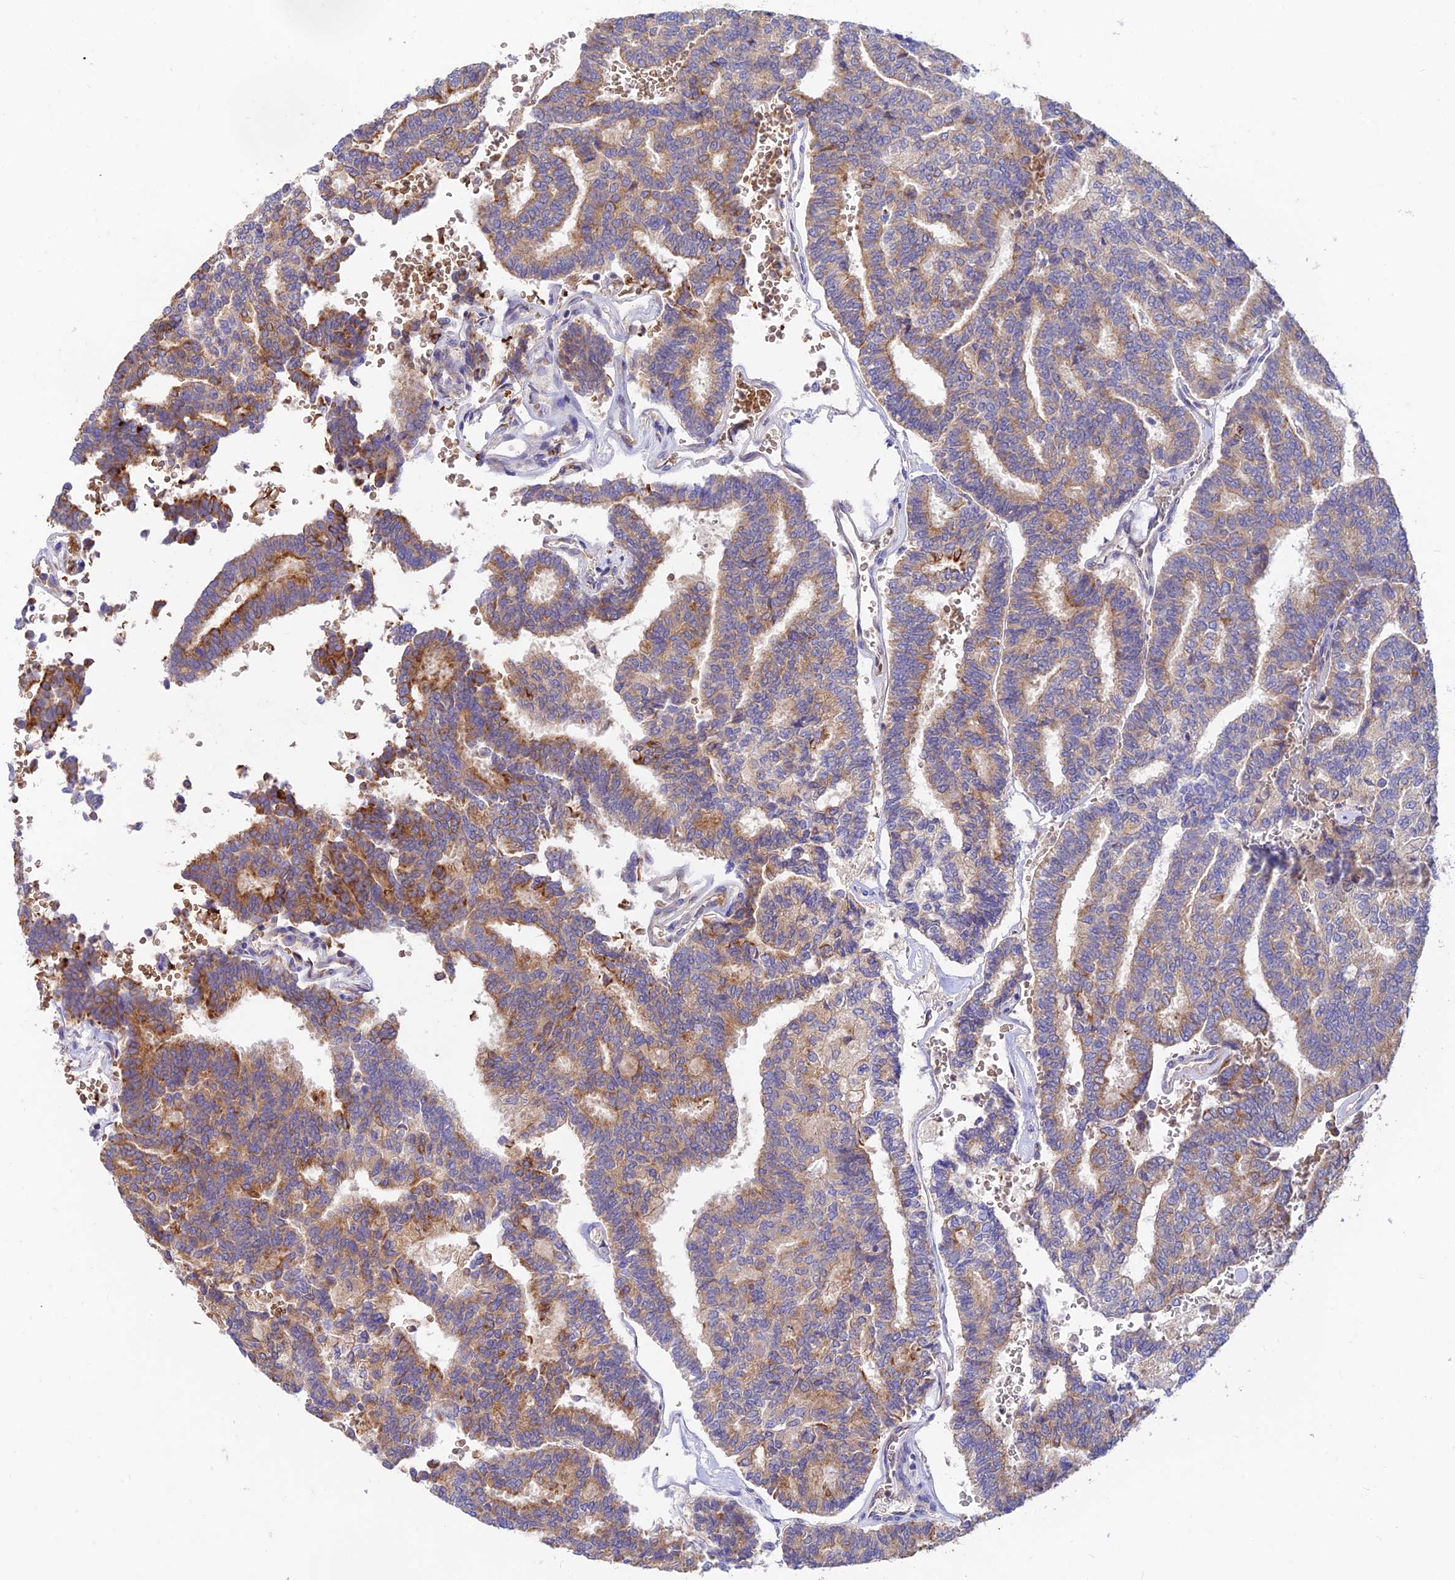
{"staining": {"intensity": "moderate", "quantity": "25%-75%", "location": "cytoplasmic/membranous"}, "tissue": "thyroid cancer", "cell_type": "Tumor cells", "image_type": "cancer", "snomed": [{"axis": "morphology", "description": "Papillary adenocarcinoma, NOS"}, {"axis": "topography", "description": "Thyroid gland"}], "caption": "Immunohistochemical staining of thyroid cancer exhibits moderate cytoplasmic/membranous protein expression in about 25%-75% of tumor cells.", "gene": "DENND2D", "patient": {"sex": "female", "age": 35}}